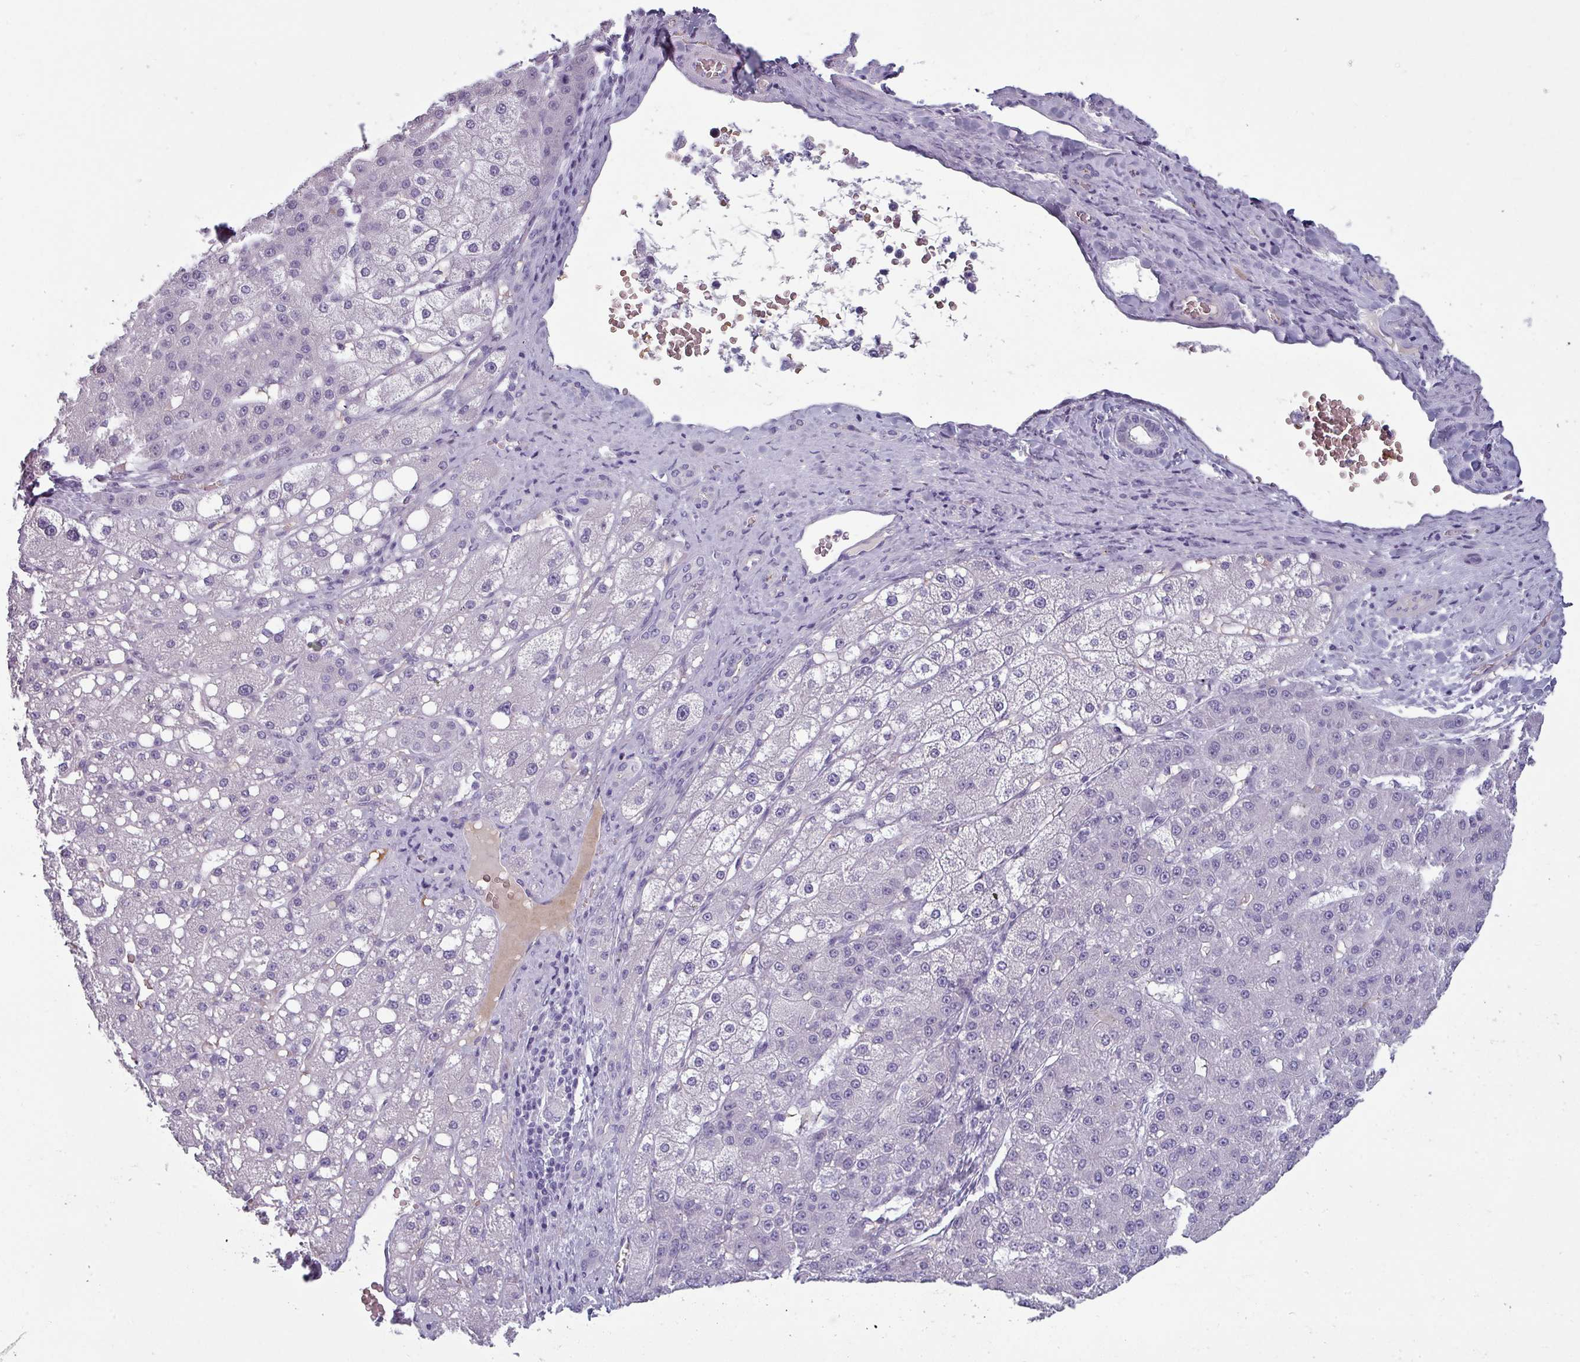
{"staining": {"intensity": "negative", "quantity": "none", "location": "none"}, "tissue": "liver cancer", "cell_type": "Tumor cells", "image_type": "cancer", "snomed": [{"axis": "morphology", "description": "Carcinoma, Hepatocellular, NOS"}, {"axis": "topography", "description": "Liver"}], "caption": "Immunohistochemistry (IHC) photomicrograph of human liver hepatocellular carcinoma stained for a protein (brown), which shows no expression in tumor cells.", "gene": "AREL1", "patient": {"sex": "male", "age": 67}}